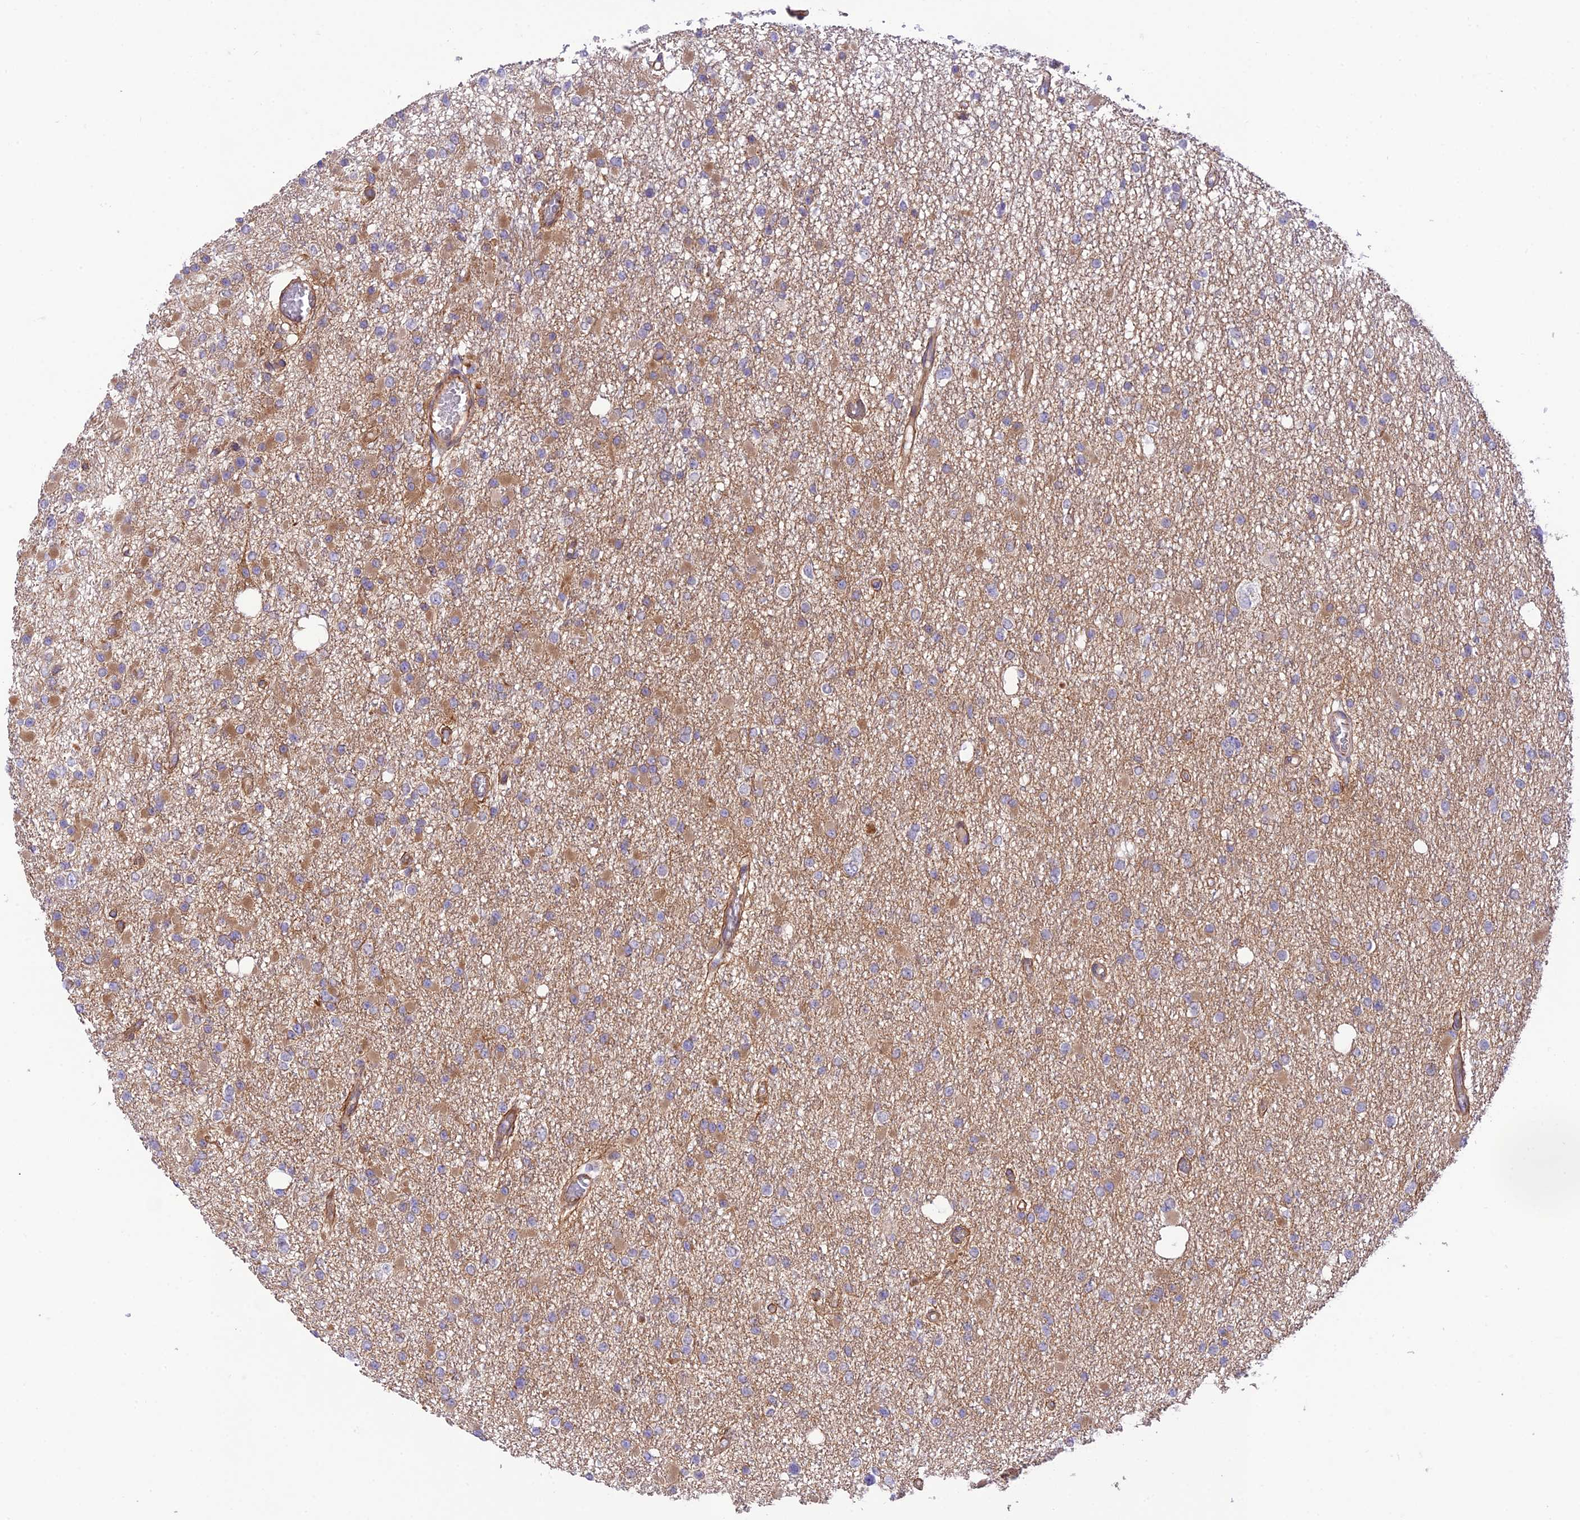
{"staining": {"intensity": "weak", "quantity": "<25%", "location": "cytoplasmic/membranous"}, "tissue": "glioma", "cell_type": "Tumor cells", "image_type": "cancer", "snomed": [{"axis": "morphology", "description": "Glioma, malignant, Low grade"}, {"axis": "topography", "description": "Brain"}], "caption": "High power microscopy histopathology image of an immunohistochemistry image of glioma, revealing no significant staining in tumor cells.", "gene": "EXOC3L4", "patient": {"sex": "female", "age": 22}}